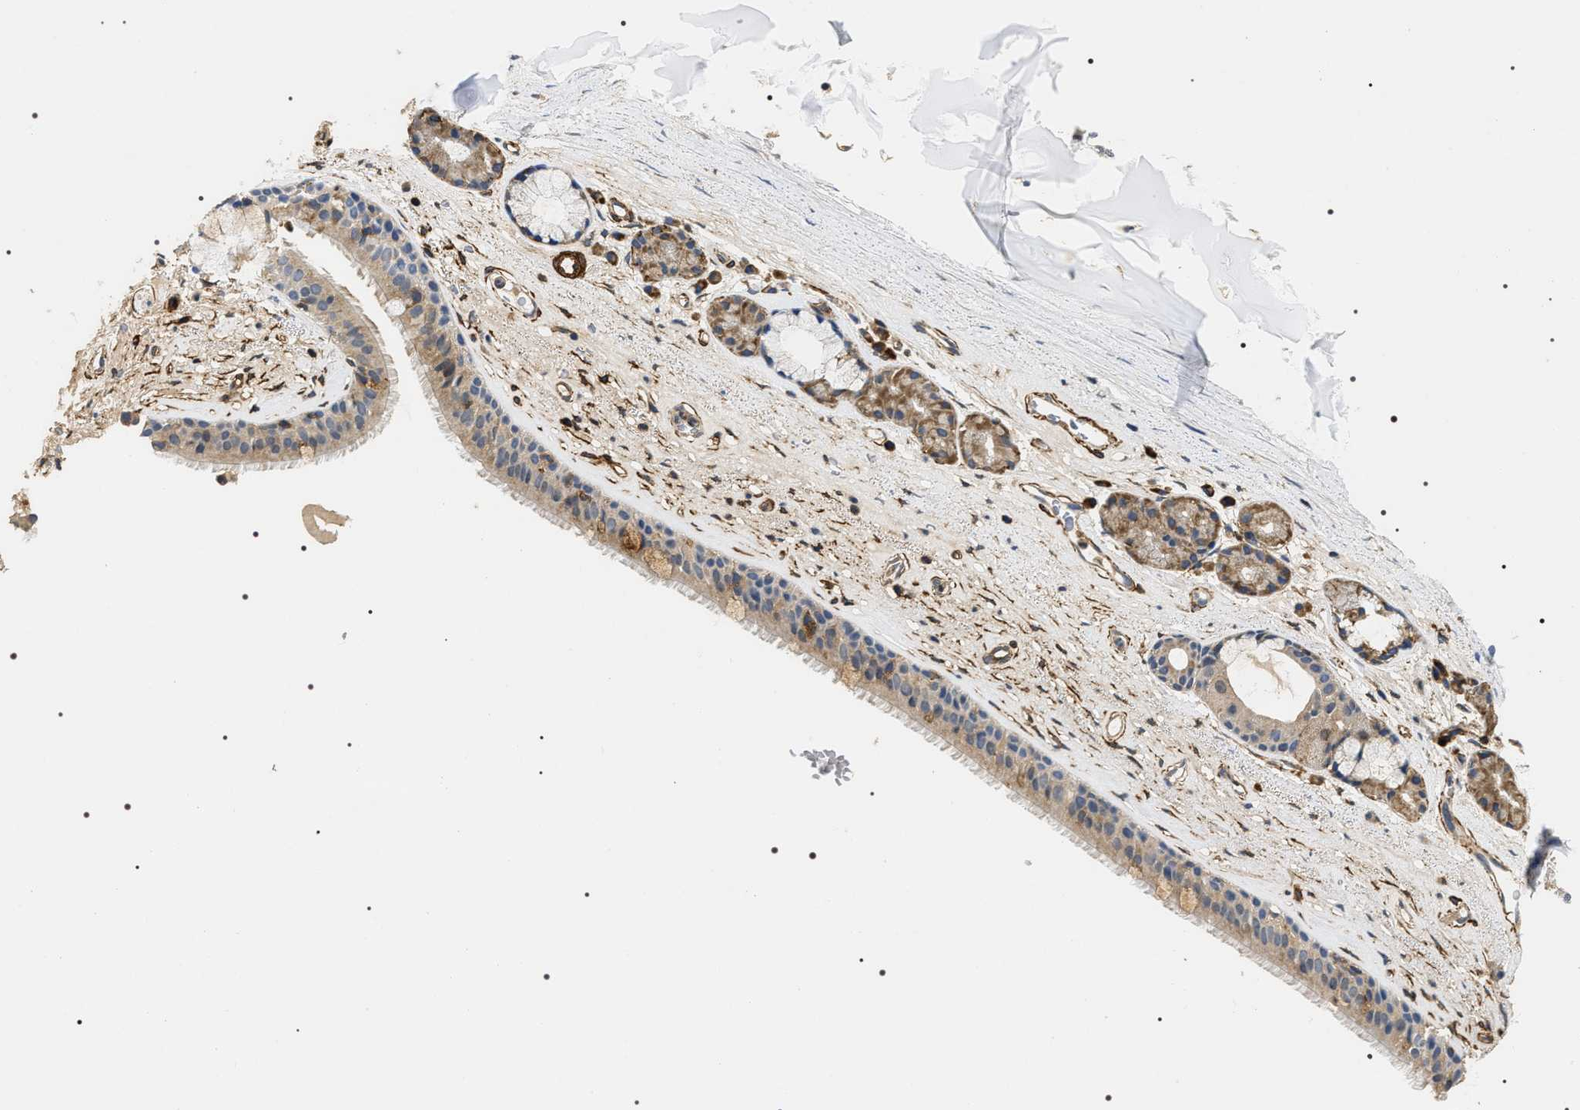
{"staining": {"intensity": "moderate", "quantity": ">75%", "location": "cytoplasmic/membranous"}, "tissue": "bronchus", "cell_type": "Respiratory epithelial cells", "image_type": "normal", "snomed": [{"axis": "morphology", "description": "Normal tissue, NOS"}, {"axis": "topography", "description": "Cartilage tissue"}], "caption": "Bronchus stained with DAB (3,3'-diaminobenzidine) immunohistochemistry reveals medium levels of moderate cytoplasmic/membranous positivity in about >75% of respiratory epithelial cells. (DAB = brown stain, brightfield microscopy at high magnification).", "gene": "ZC3HAV1L", "patient": {"sex": "female", "age": 63}}